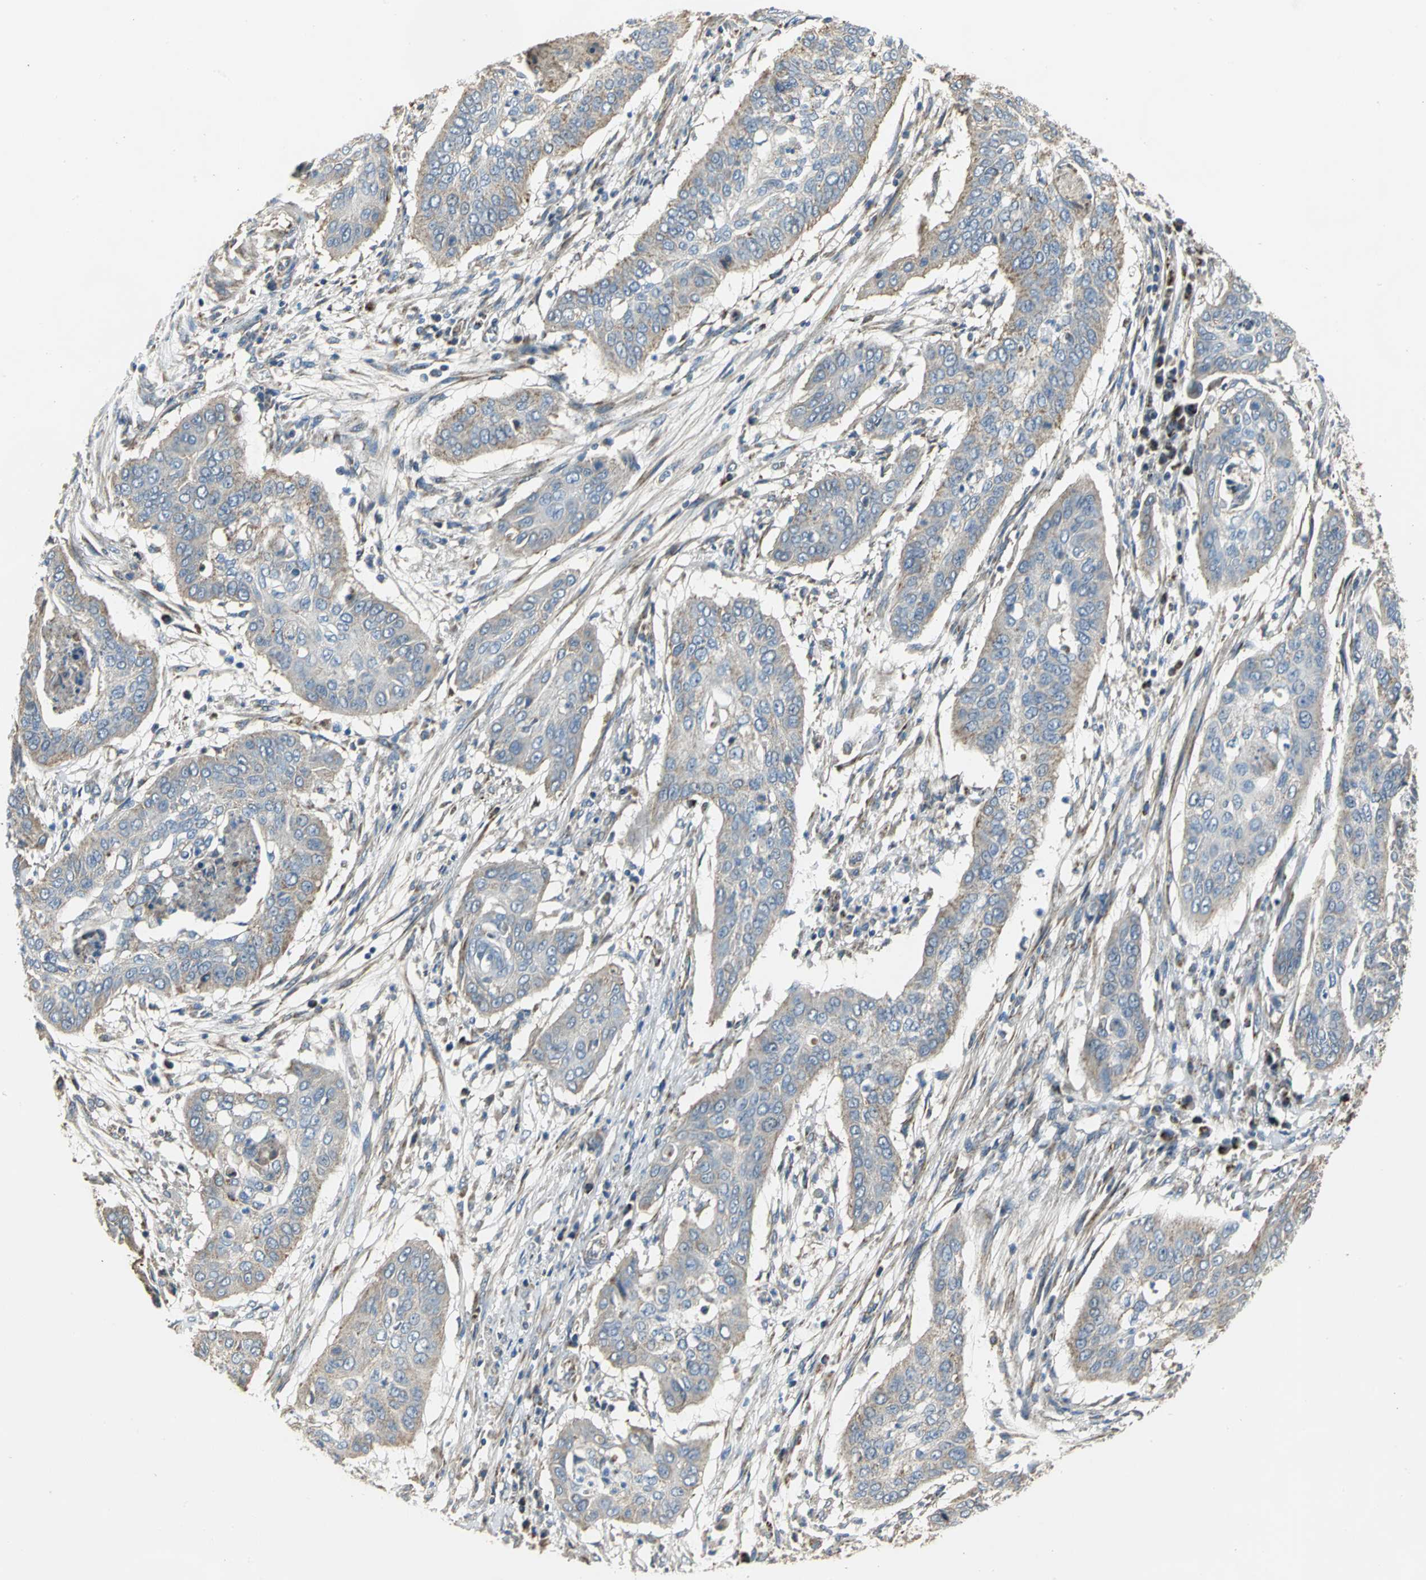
{"staining": {"intensity": "moderate", "quantity": "25%-75%", "location": "cytoplasmic/membranous"}, "tissue": "cervical cancer", "cell_type": "Tumor cells", "image_type": "cancer", "snomed": [{"axis": "morphology", "description": "Squamous cell carcinoma, NOS"}, {"axis": "topography", "description": "Cervix"}], "caption": "Approximately 25%-75% of tumor cells in cervical cancer (squamous cell carcinoma) show moderate cytoplasmic/membranous protein positivity as visualized by brown immunohistochemical staining.", "gene": "NDUFB5", "patient": {"sex": "female", "age": 39}}